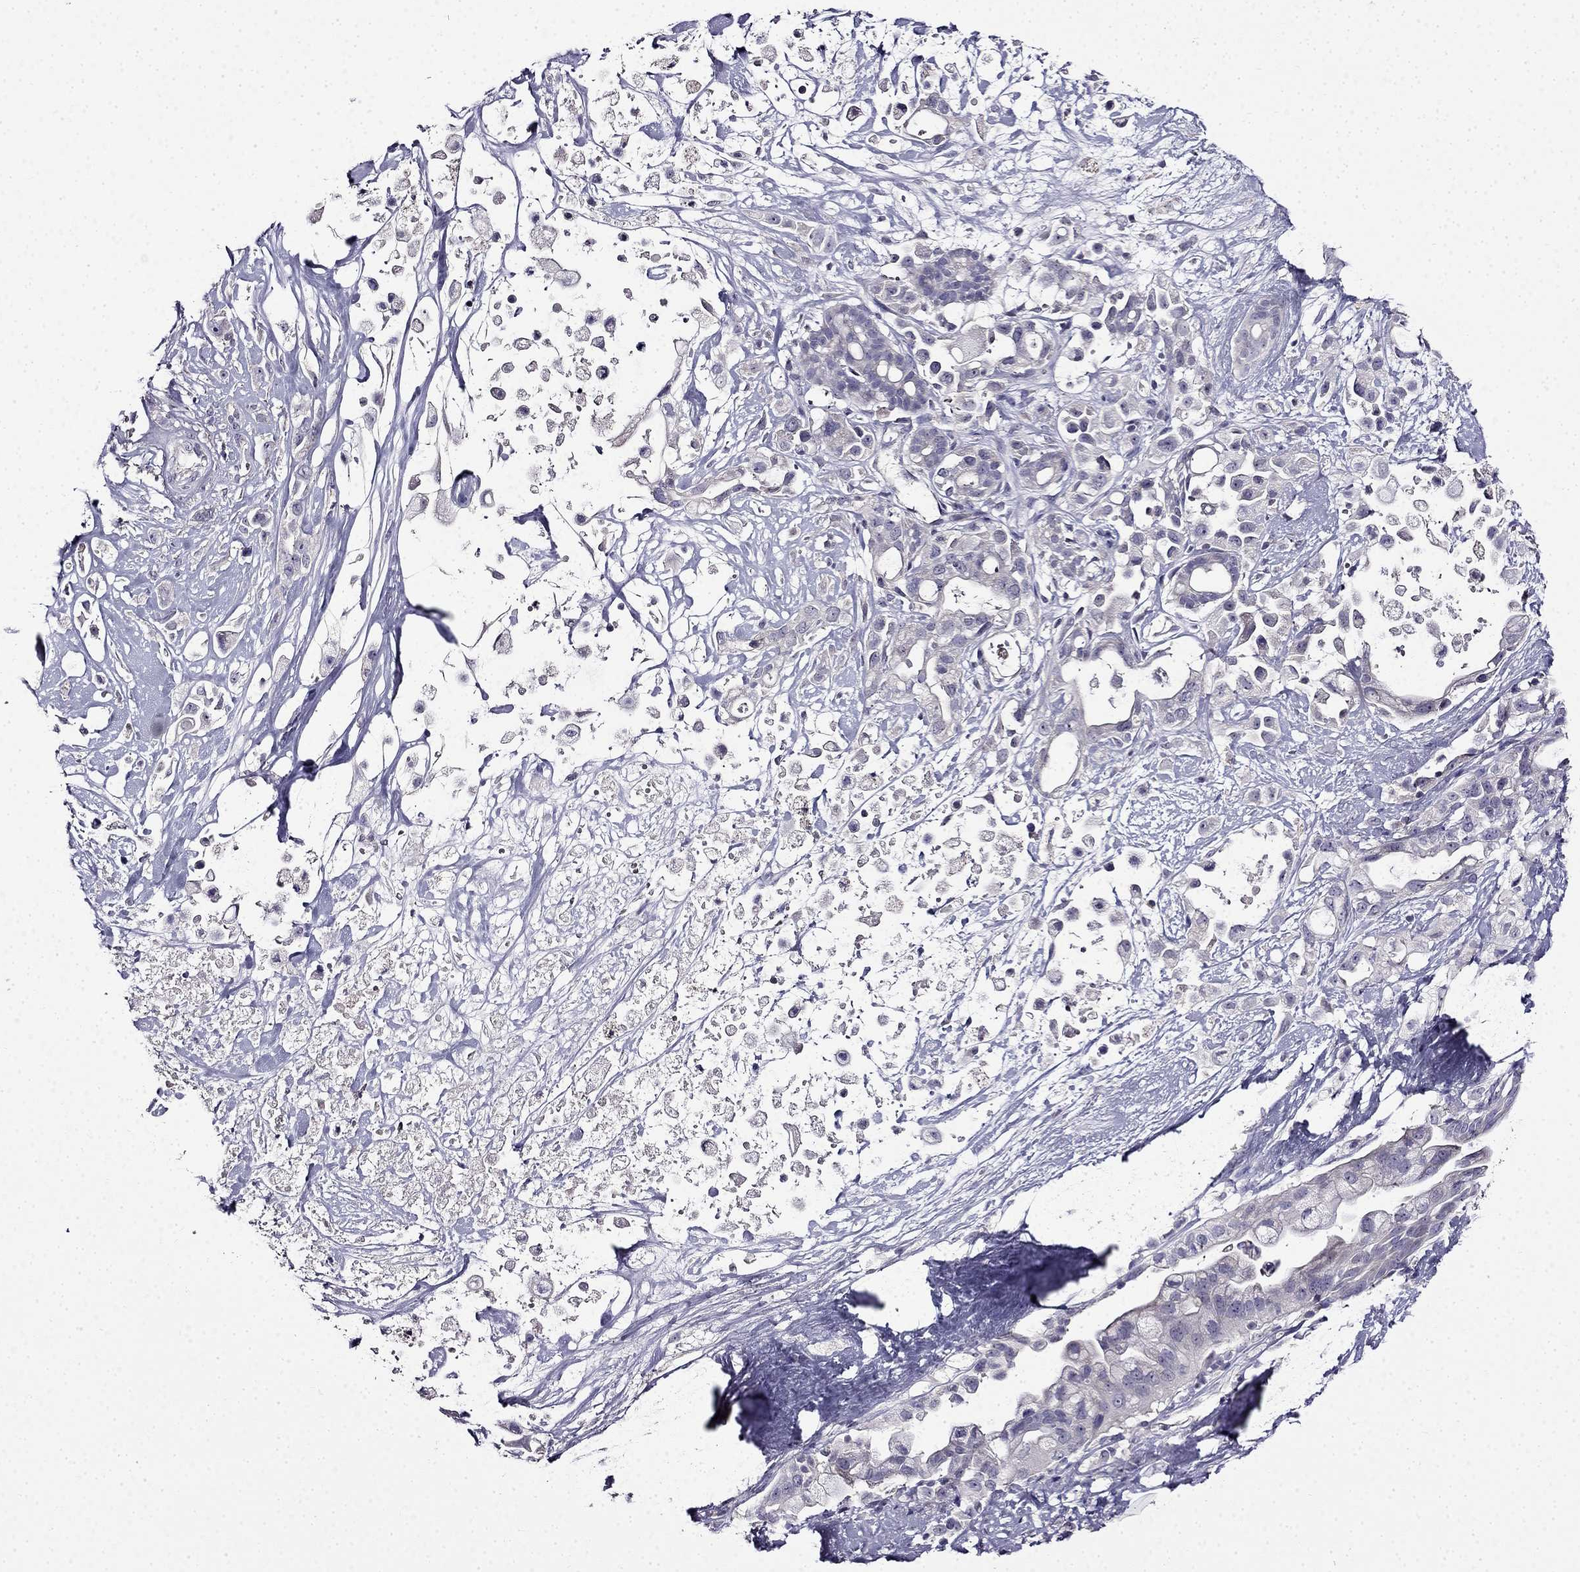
{"staining": {"intensity": "negative", "quantity": "none", "location": "none"}, "tissue": "pancreatic cancer", "cell_type": "Tumor cells", "image_type": "cancer", "snomed": [{"axis": "morphology", "description": "Adenocarcinoma, NOS"}, {"axis": "topography", "description": "Pancreas"}], "caption": "The micrograph exhibits no significant expression in tumor cells of pancreatic cancer.", "gene": "TMEM266", "patient": {"sex": "male", "age": 44}}